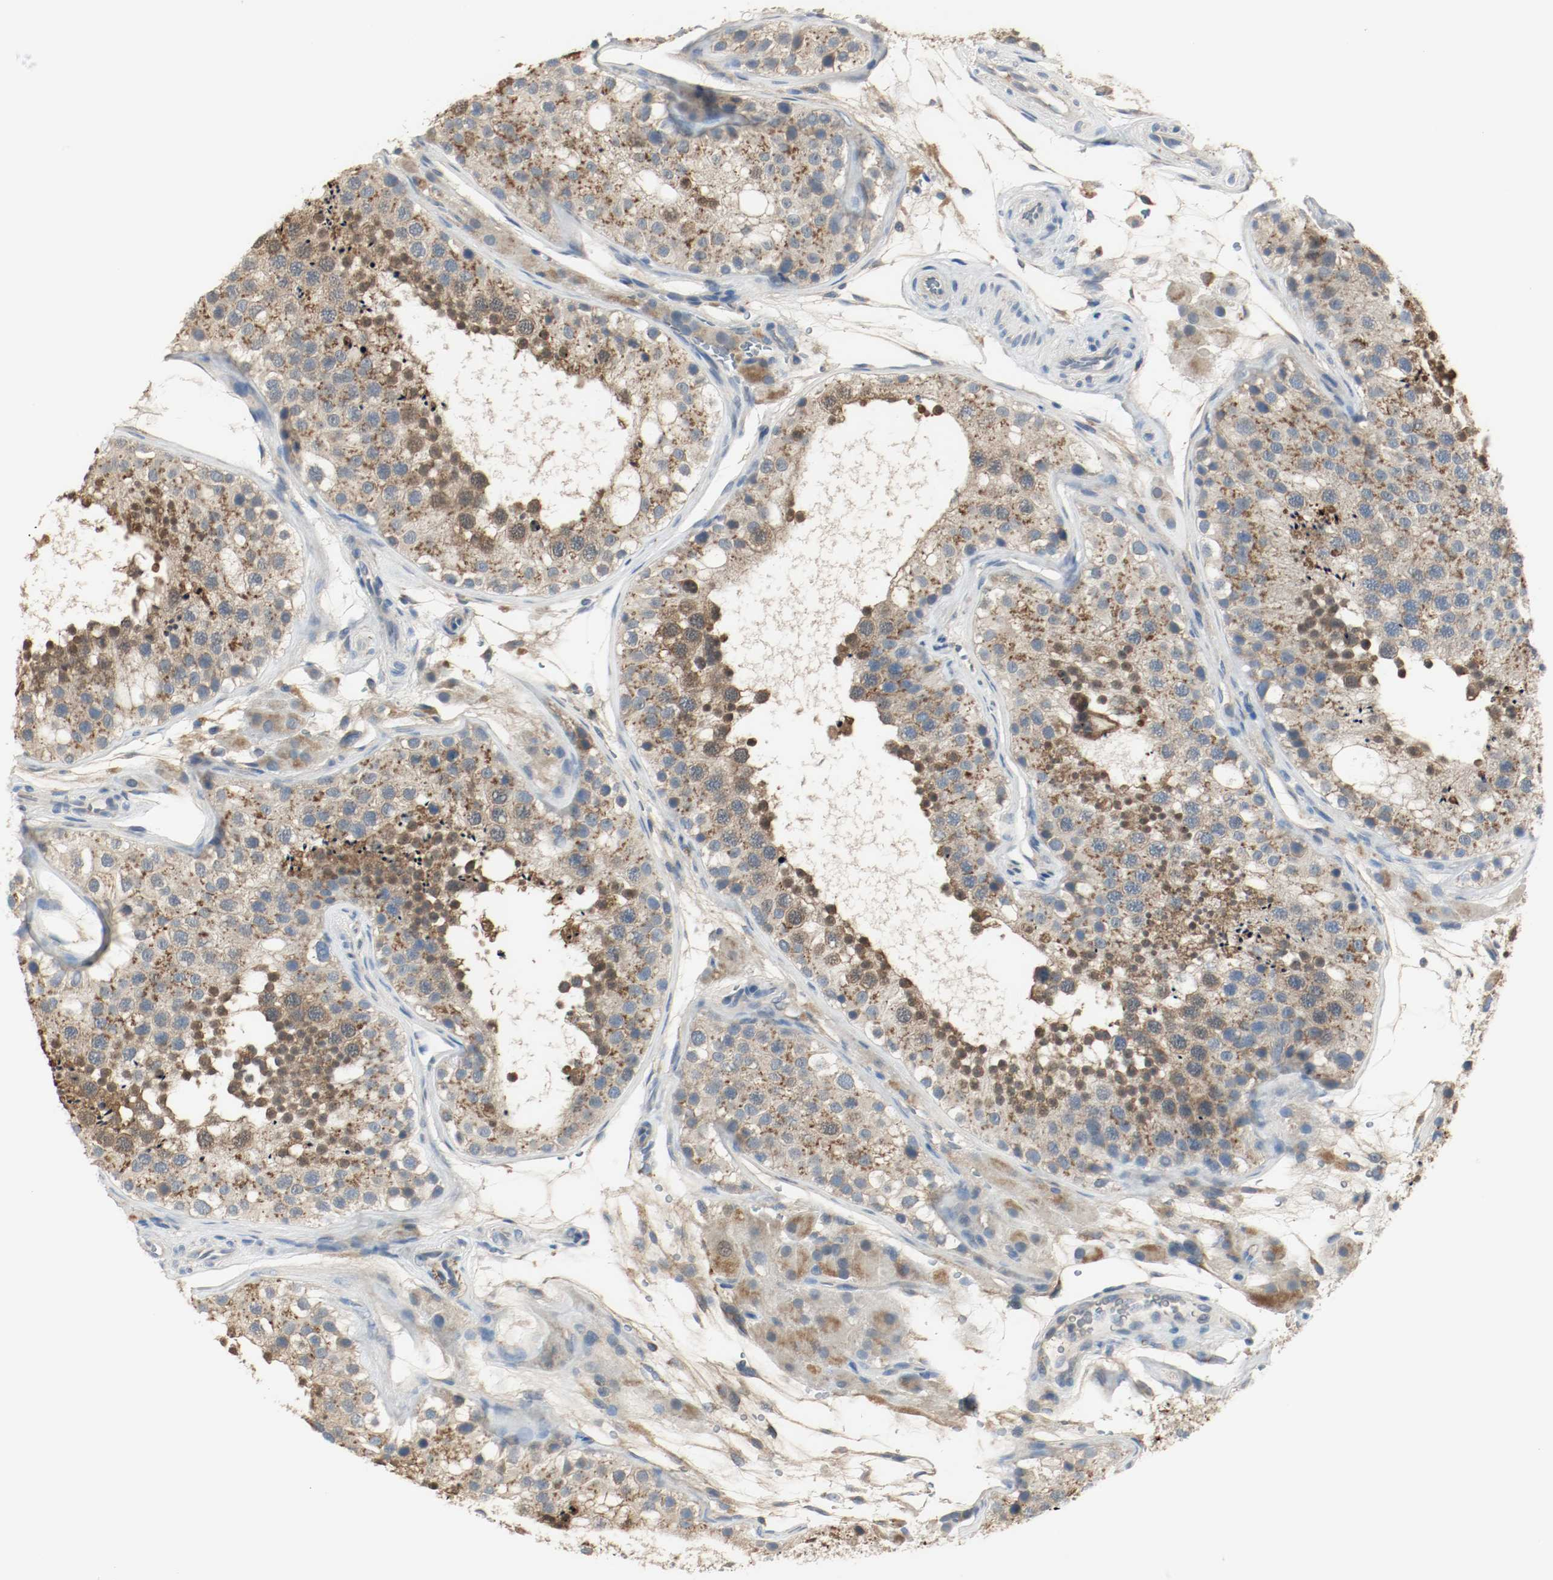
{"staining": {"intensity": "moderate", "quantity": ">75%", "location": "cytoplasmic/membranous"}, "tissue": "testis", "cell_type": "Cells in seminiferous ducts", "image_type": "normal", "snomed": [{"axis": "morphology", "description": "Normal tissue, NOS"}, {"axis": "topography", "description": "Testis"}], "caption": "Testis stained for a protein (brown) demonstrates moderate cytoplasmic/membranous positive expression in about >75% of cells in seminiferous ducts.", "gene": "MELTF", "patient": {"sex": "male", "age": 26}}